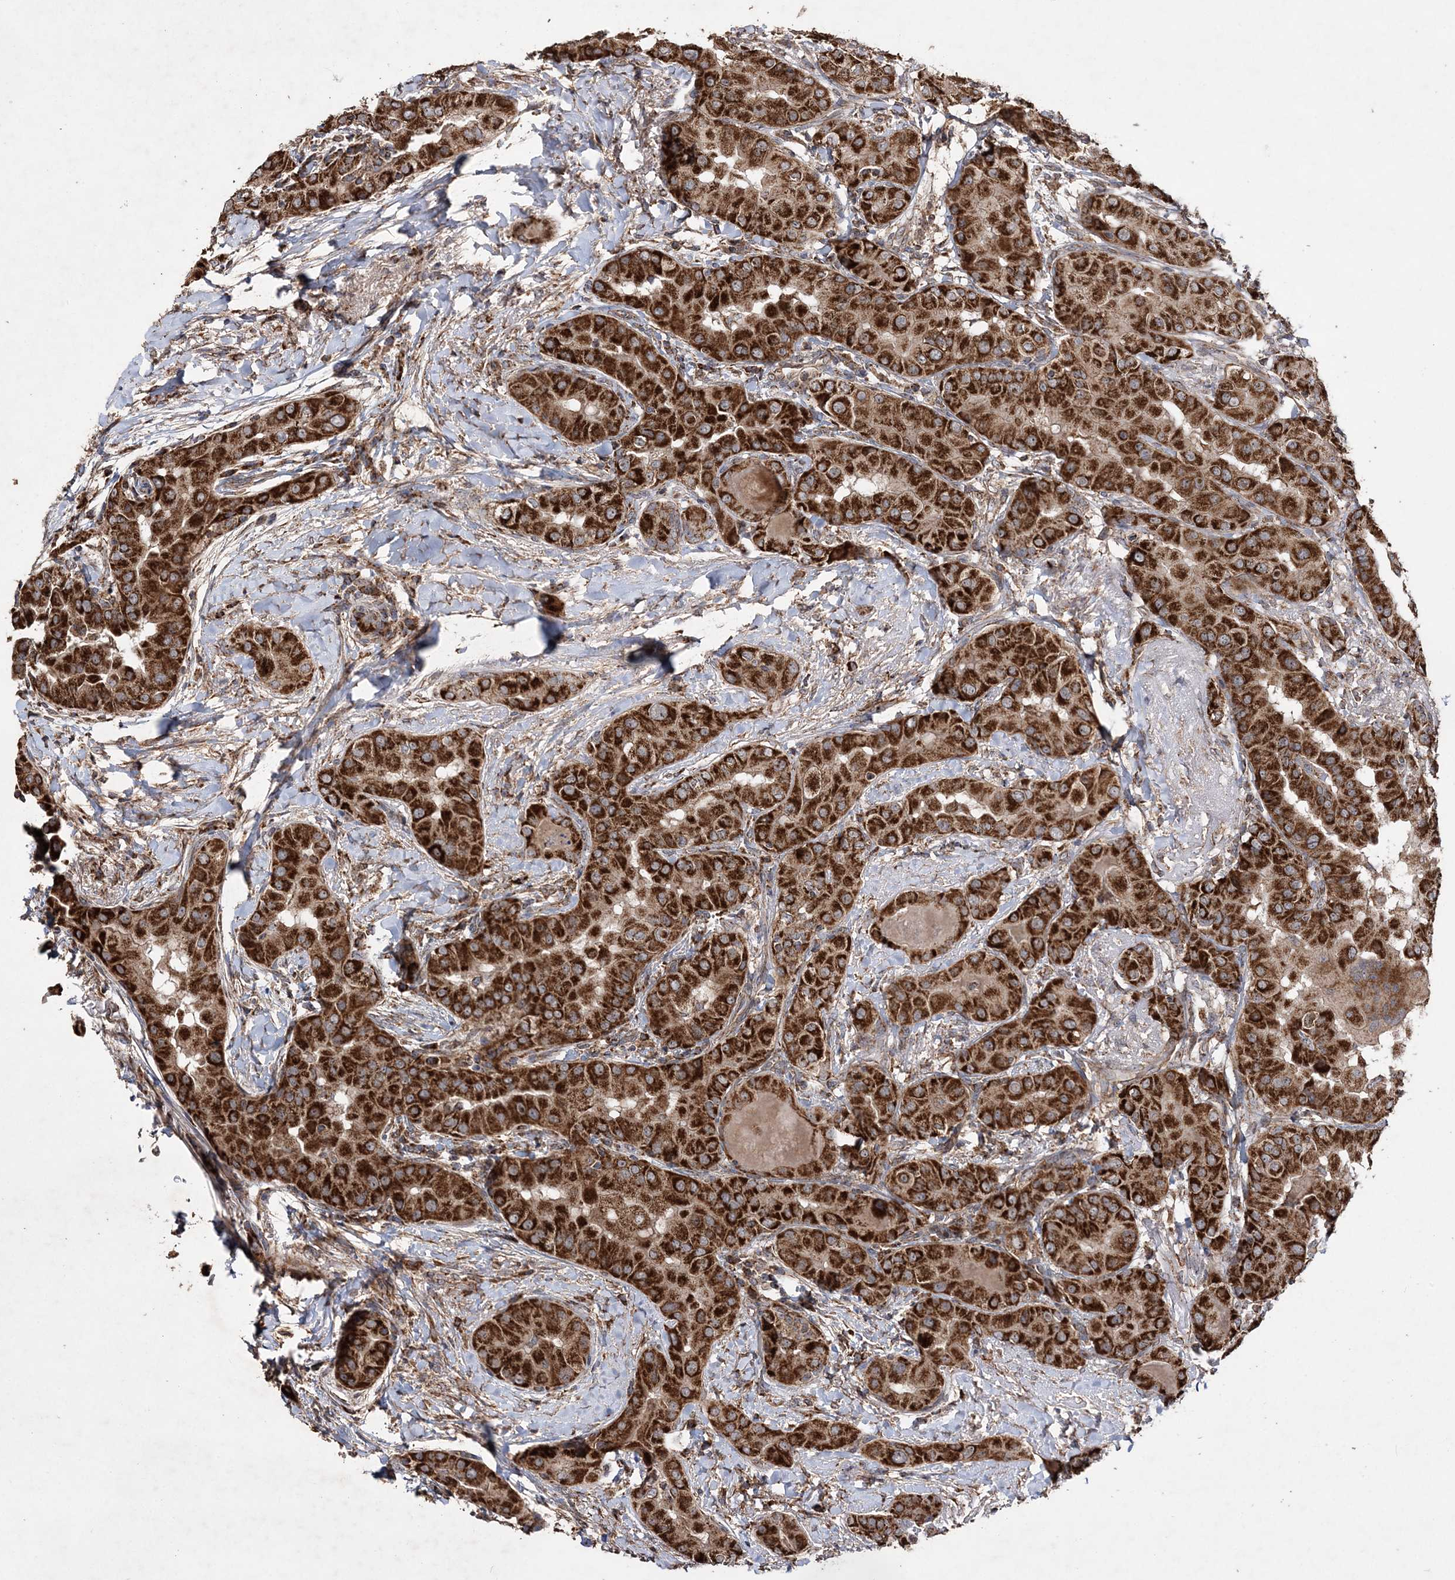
{"staining": {"intensity": "strong", "quantity": ">75%", "location": "cytoplasmic/membranous"}, "tissue": "thyroid cancer", "cell_type": "Tumor cells", "image_type": "cancer", "snomed": [{"axis": "morphology", "description": "Papillary adenocarcinoma, NOS"}, {"axis": "topography", "description": "Thyroid gland"}], "caption": "Protein analysis of thyroid cancer (papillary adenocarcinoma) tissue reveals strong cytoplasmic/membranous positivity in about >75% of tumor cells.", "gene": "POC5", "patient": {"sex": "male", "age": 33}}